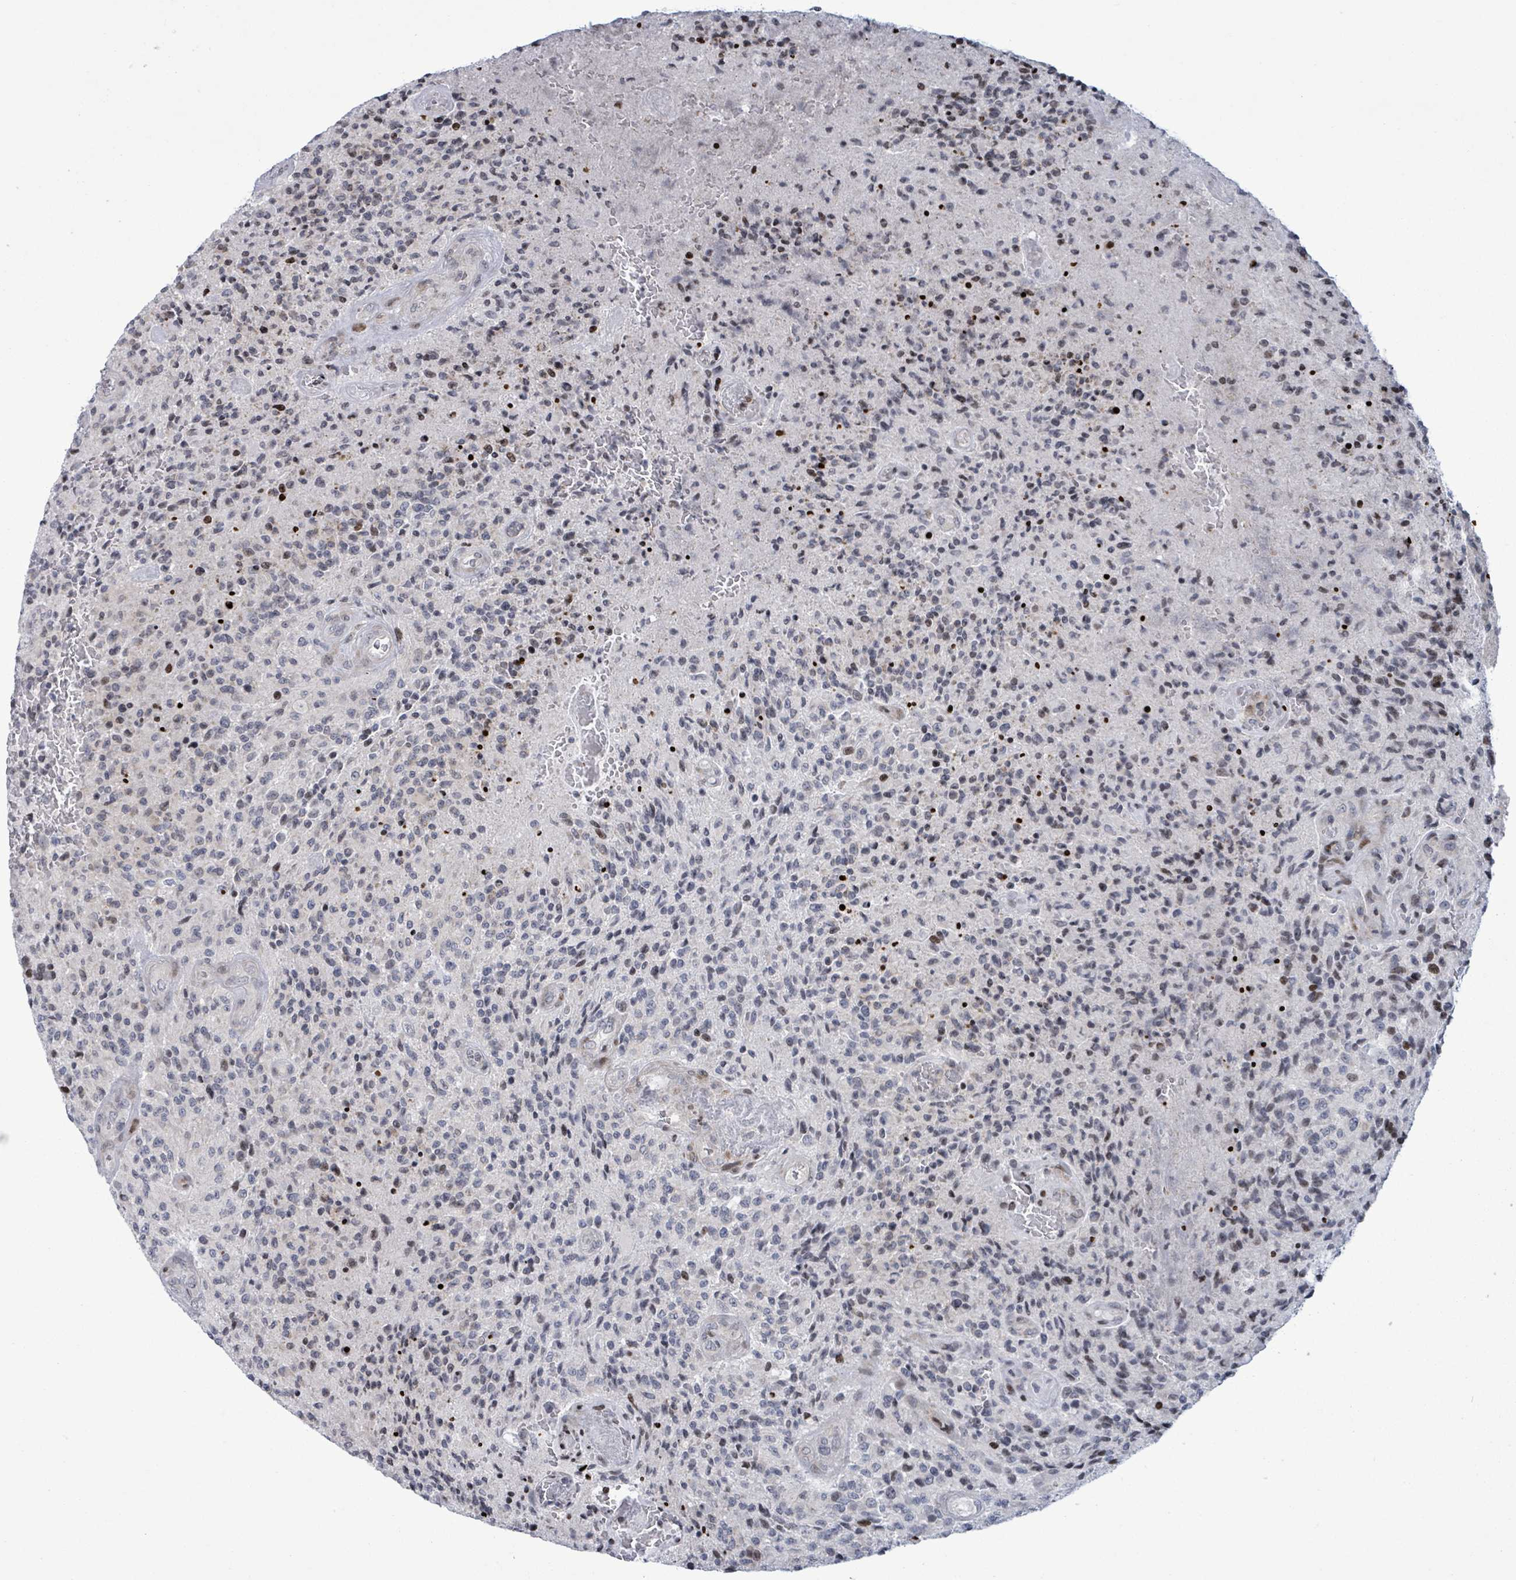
{"staining": {"intensity": "moderate", "quantity": "<25%", "location": "nuclear"}, "tissue": "glioma", "cell_type": "Tumor cells", "image_type": "cancer", "snomed": [{"axis": "morphology", "description": "Normal tissue, NOS"}, {"axis": "morphology", "description": "Glioma, malignant, High grade"}, {"axis": "topography", "description": "Cerebral cortex"}], "caption": "Tumor cells reveal moderate nuclear positivity in approximately <25% of cells in malignant glioma (high-grade).", "gene": "FNDC4", "patient": {"sex": "male", "age": 56}}